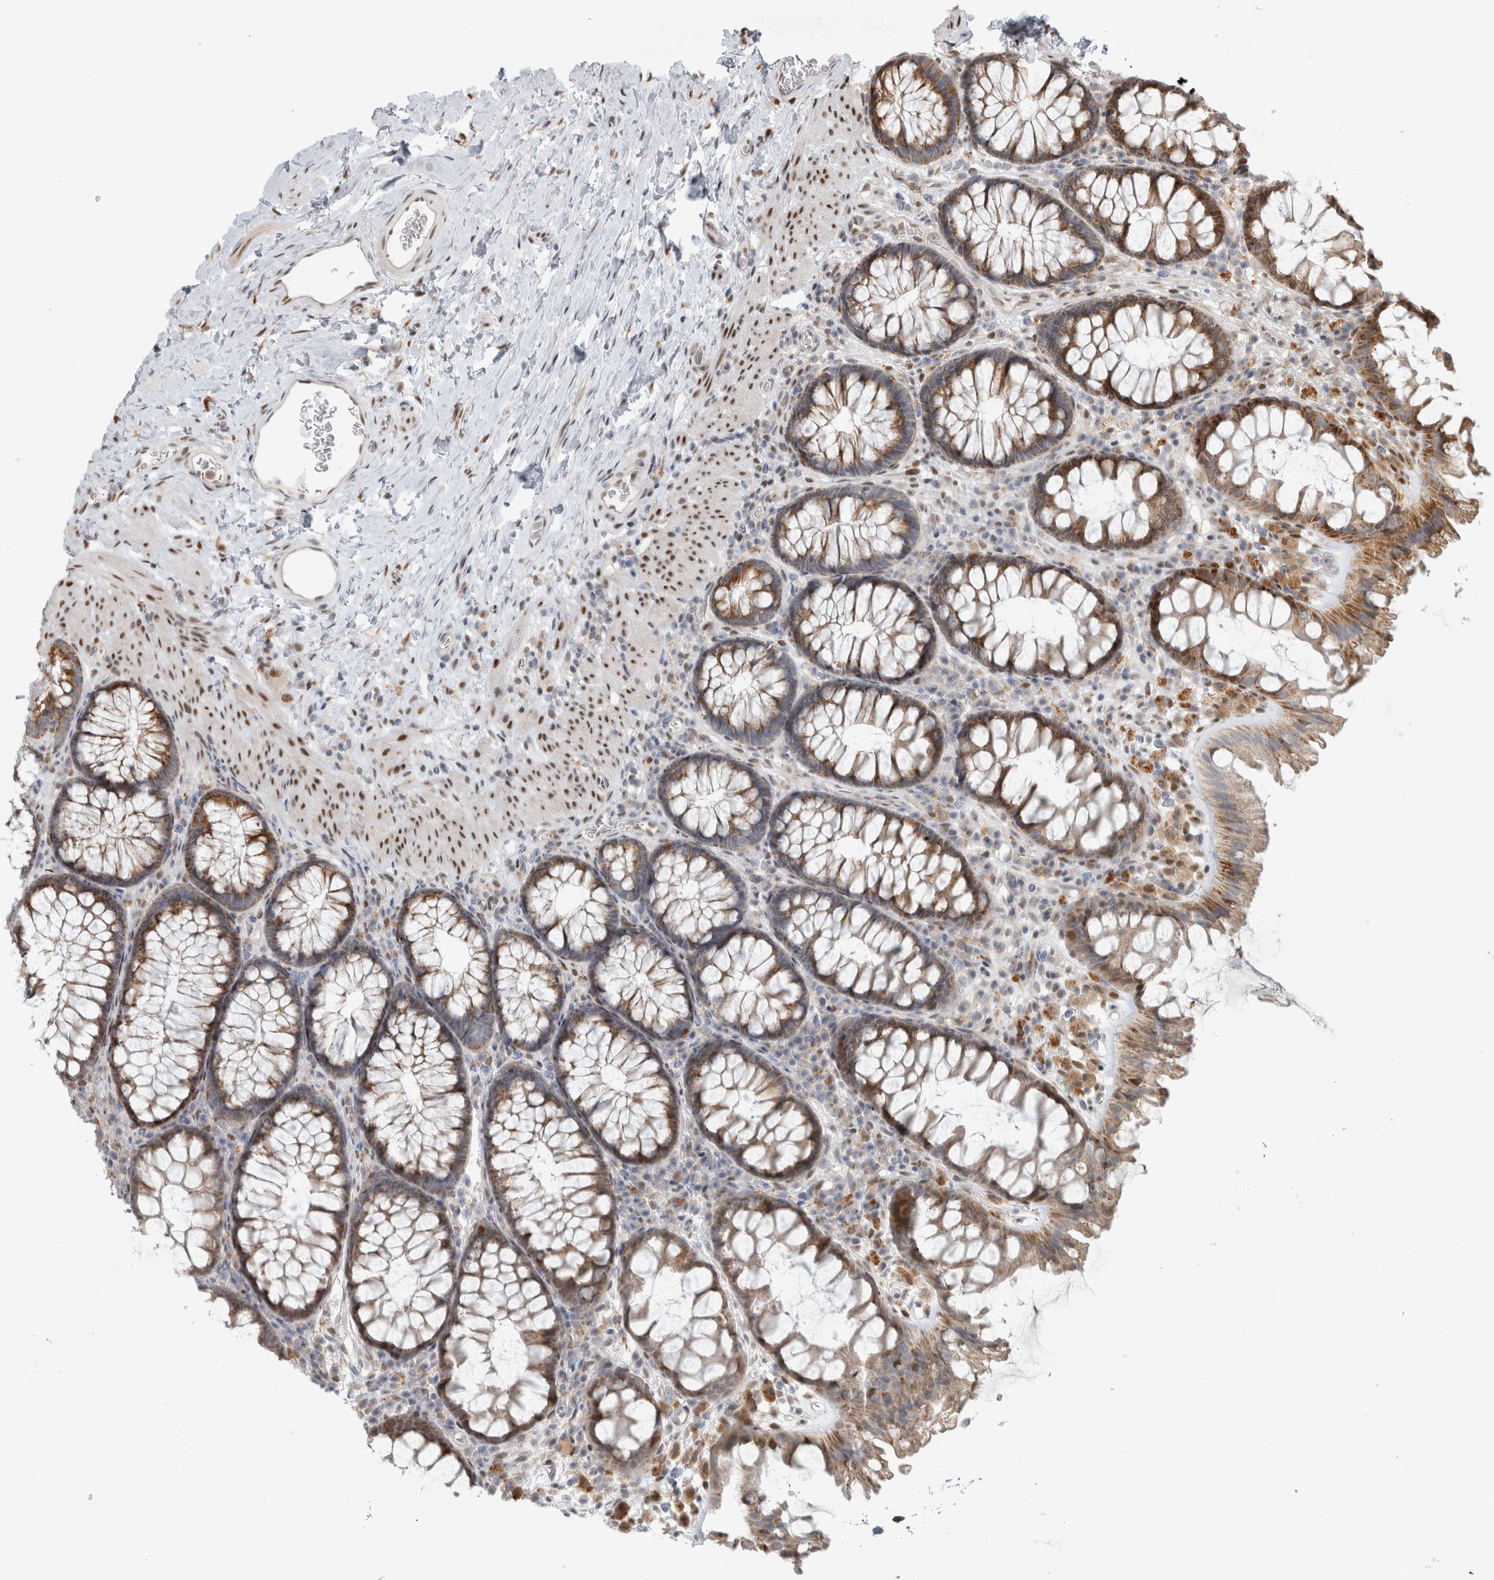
{"staining": {"intensity": "weak", "quantity": "25%-75%", "location": "nuclear"}, "tissue": "colon", "cell_type": "Endothelial cells", "image_type": "normal", "snomed": [{"axis": "morphology", "description": "Normal tissue, NOS"}, {"axis": "topography", "description": "Colon"}], "caption": "Endothelial cells show weak nuclear staining in about 25%-75% of cells in unremarkable colon. (Stains: DAB in brown, nuclei in blue, Microscopy: brightfield microscopy at high magnification).", "gene": "NAB2", "patient": {"sex": "female", "age": 62}}